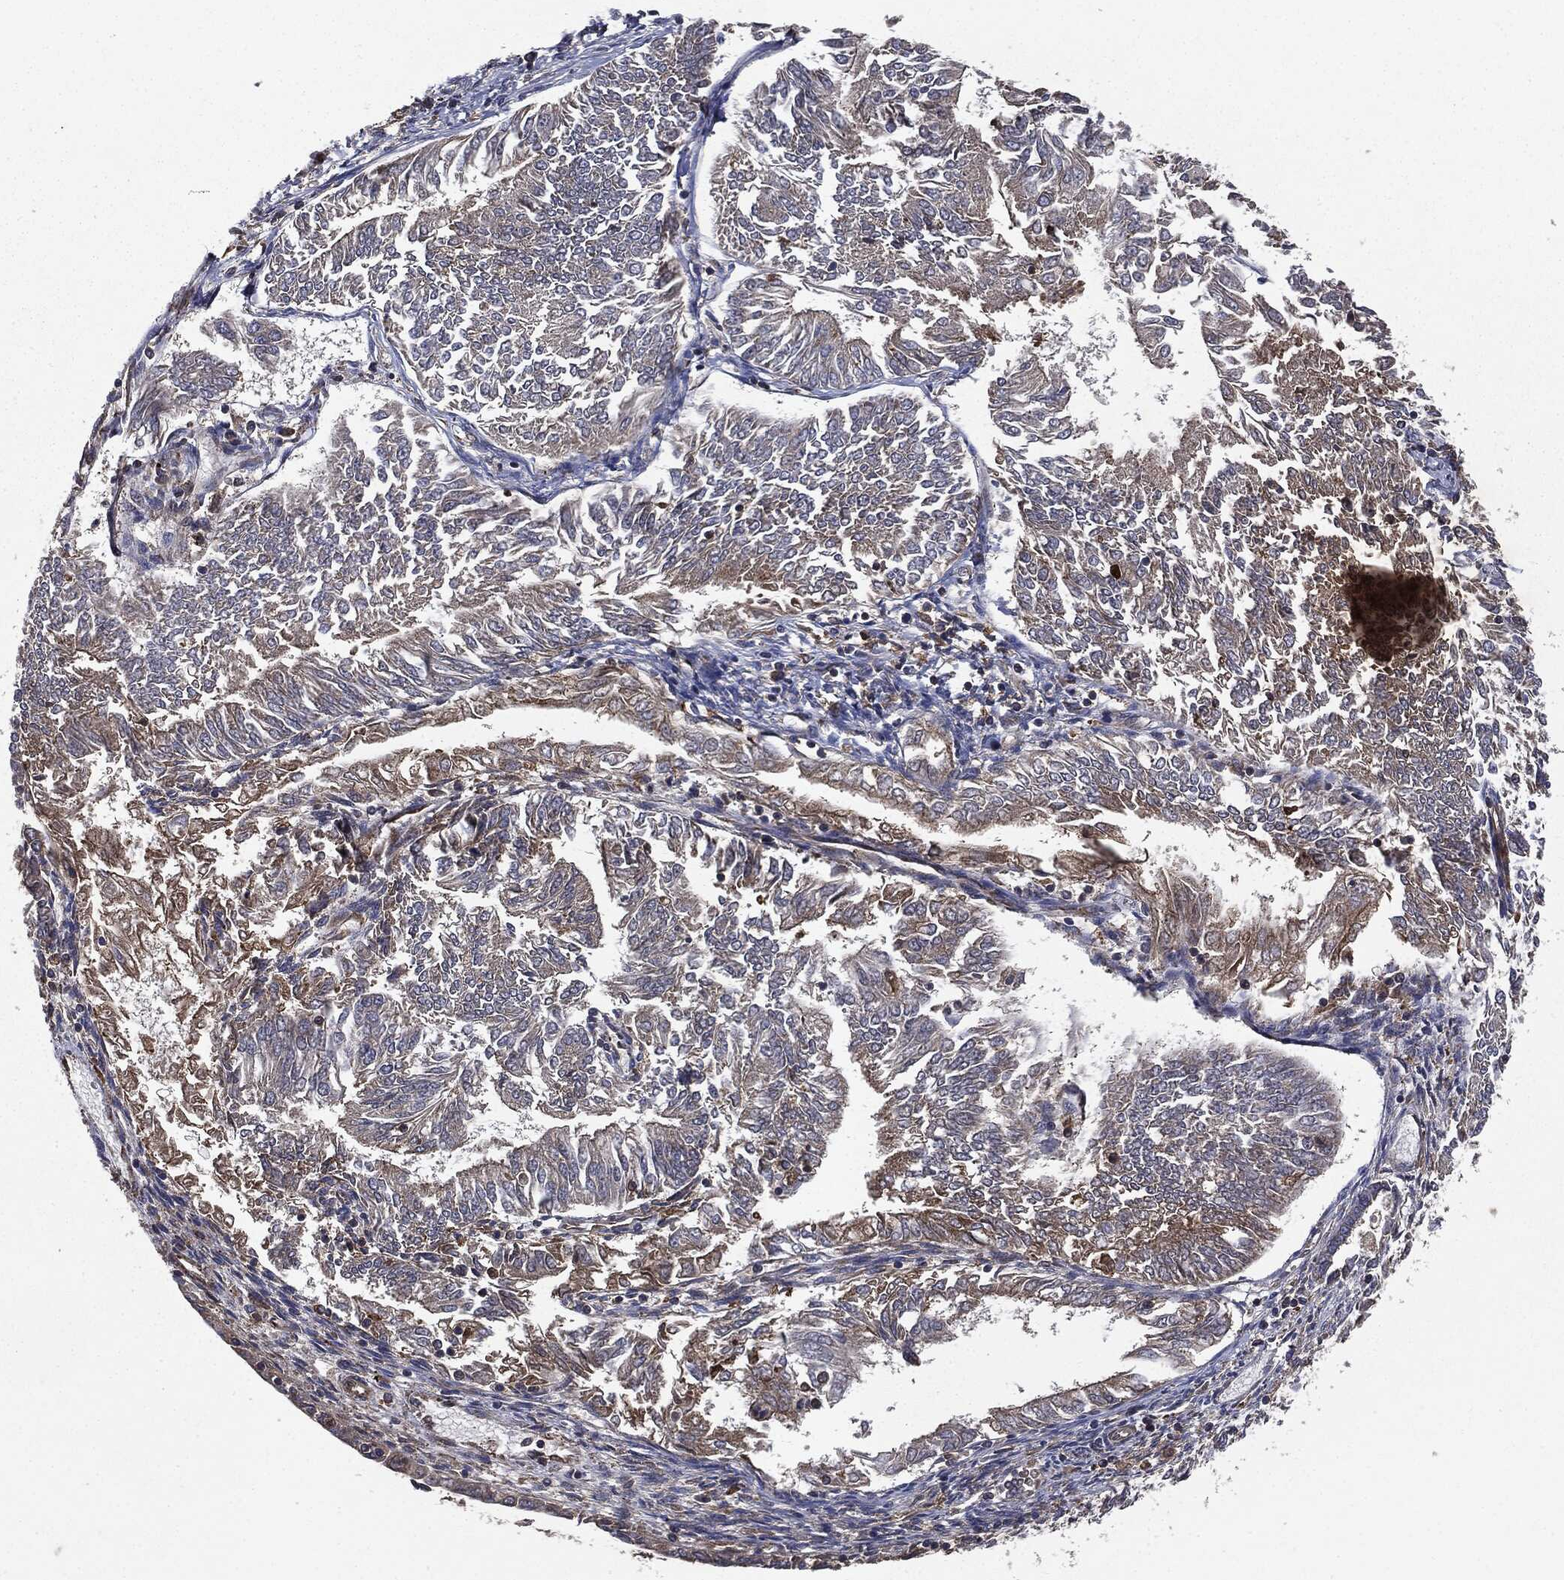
{"staining": {"intensity": "weak", "quantity": "25%-75%", "location": "cytoplasmic/membranous"}, "tissue": "endometrial cancer", "cell_type": "Tumor cells", "image_type": "cancer", "snomed": [{"axis": "morphology", "description": "Adenocarcinoma, NOS"}, {"axis": "topography", "description": "Endometrium"}], "caption": "Adenocarcinoma (endometrial) stained for a protein (brown) shows weak cytoplasmic/membranous positive expression in approximately 25%-75% of tumor cells.", "gene": "PLOD3", "patient": {"sex": "female", "age": 58}}